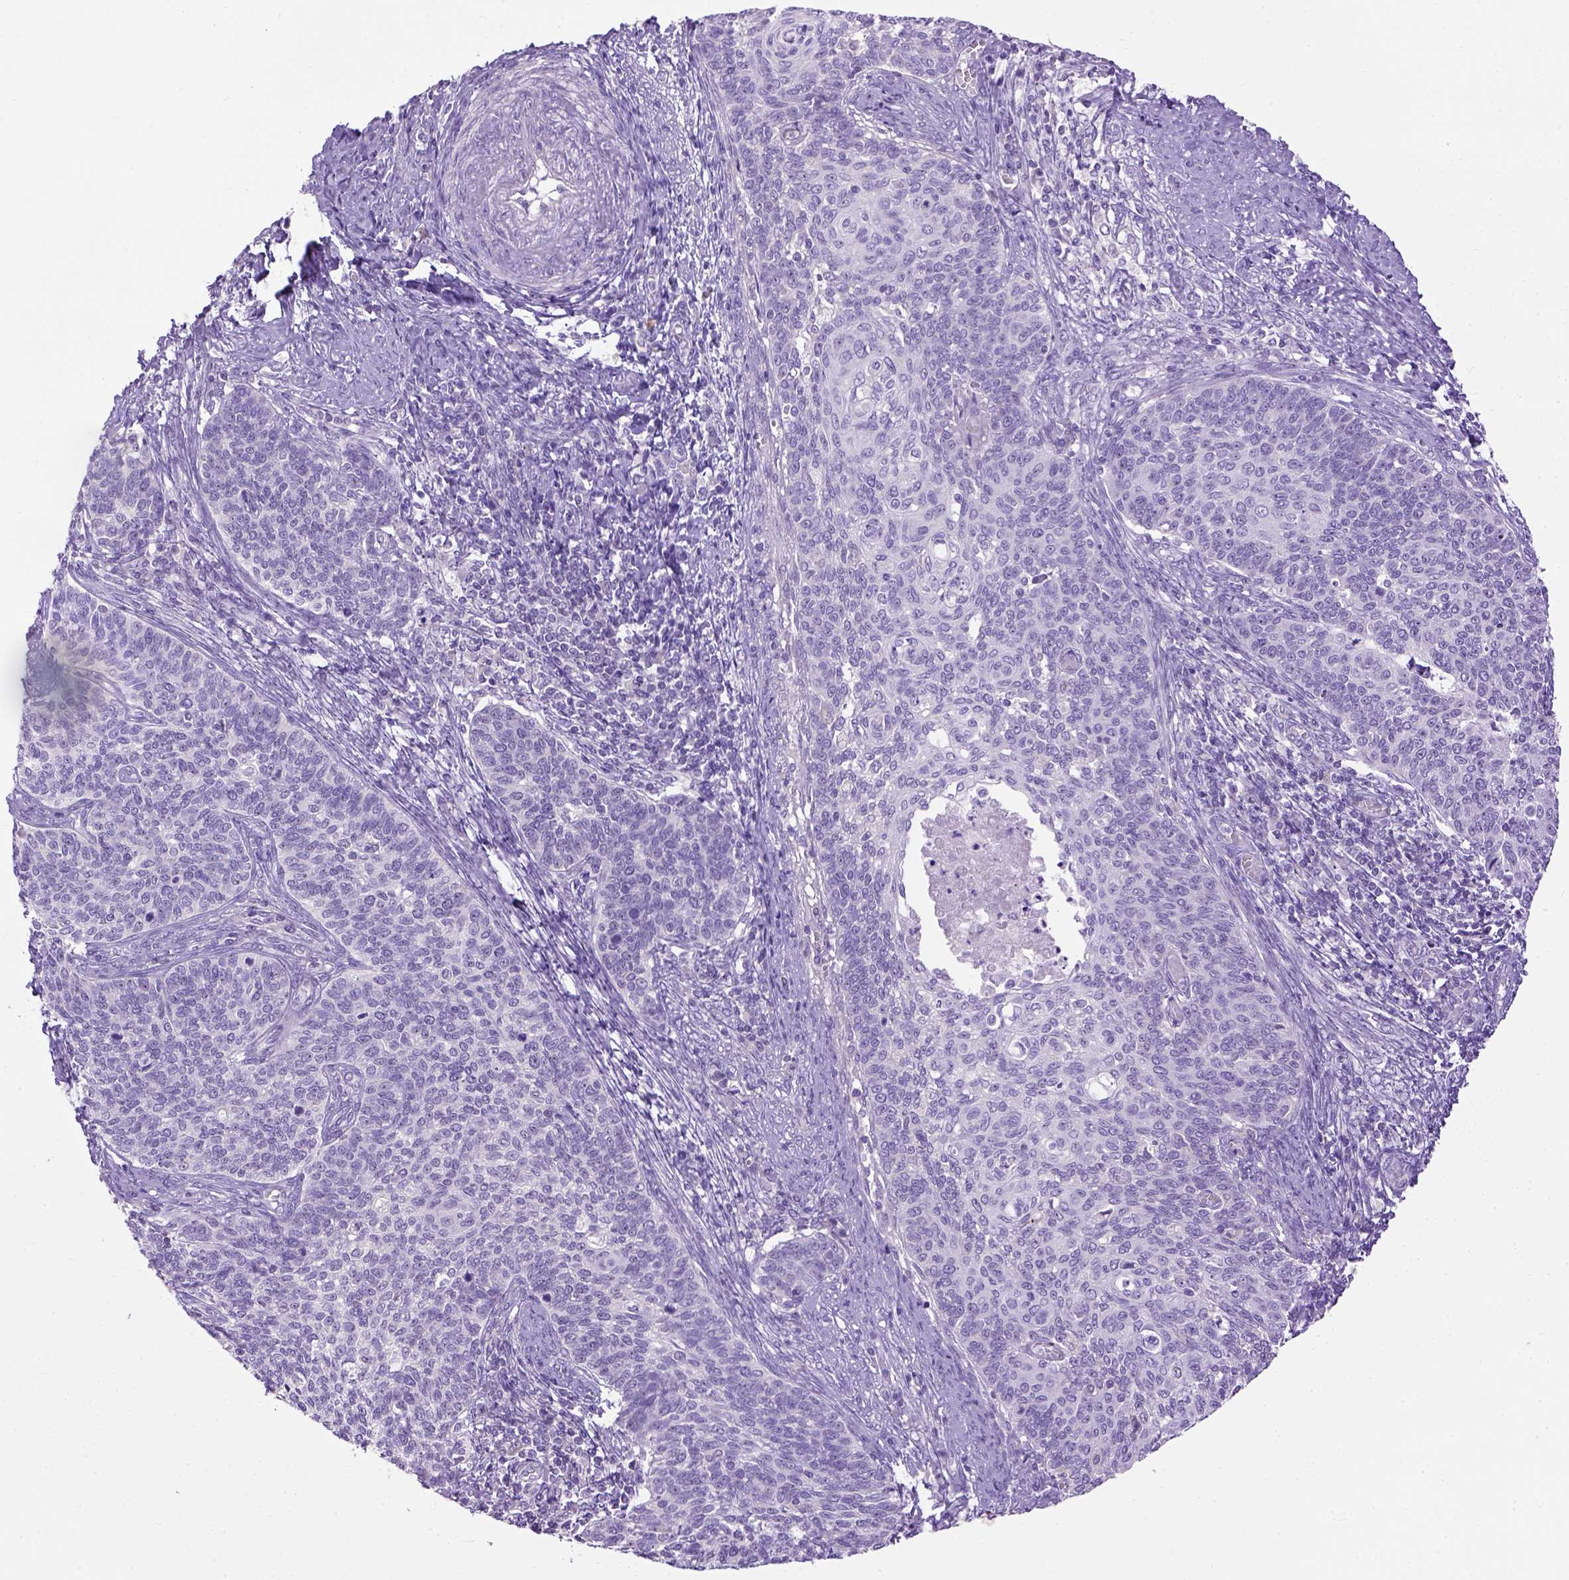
{"staining": {"intensity": "negative", "quantity": "none", "location": "none"}, "tissue": "cervical cancer", "cell_type": "Tumor cells", "image_type": "cancer", "snomed": [{"axis": "morphology", "description": "Normal tissue, NOS"}, {"axis": "morphology", "description": "Squamous cell carcinoma, NOS"}, {"axis": "topography", "description": "Cervix"}], "caption": "High power microscopy micrograph of an immunohistochemistry image of squamous cell carcinoma (cervical), revealing no significant expression in tumor cells.", "gene": "UTP4", "patient": {"sex": "female", "age": 39}}